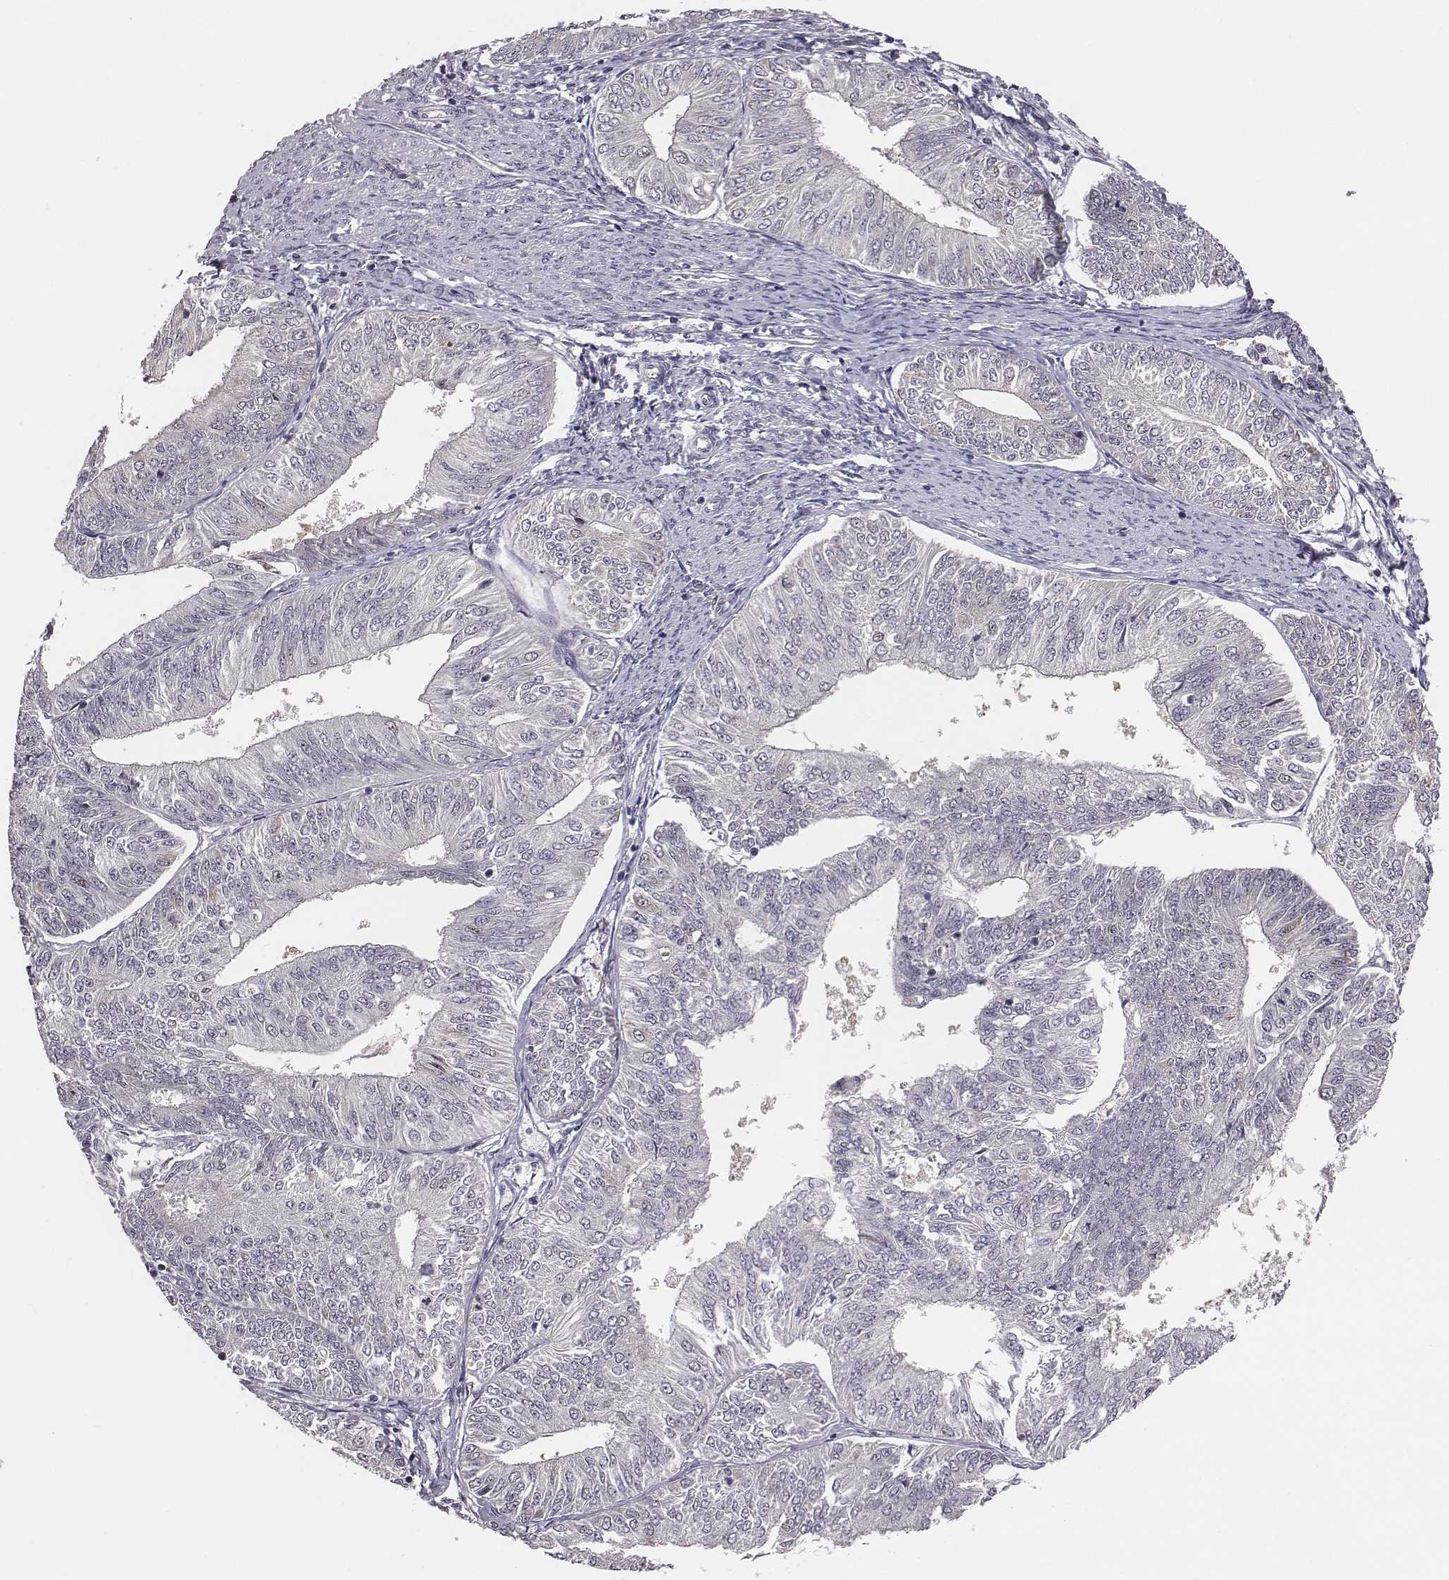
{"staining": {"intensity": "negative", "quantity": "none", "location": "none"}, "tissue": "endometrial cancer", "cell_type": "Tumor cells", "image_type": "cancer", "snomed": [{"axis": "morphology", "description": "Adenocarcinoma, NOS"}, {"axis": "topography", "description": "Endometrium"}], "caption": "Immunohistochemical staining of human endometrial adenocarcinoma demonstrates no significant positivity in tumor cells.", "gene": "SMURF2", "patient": {"sex": "female", "age": 58}}